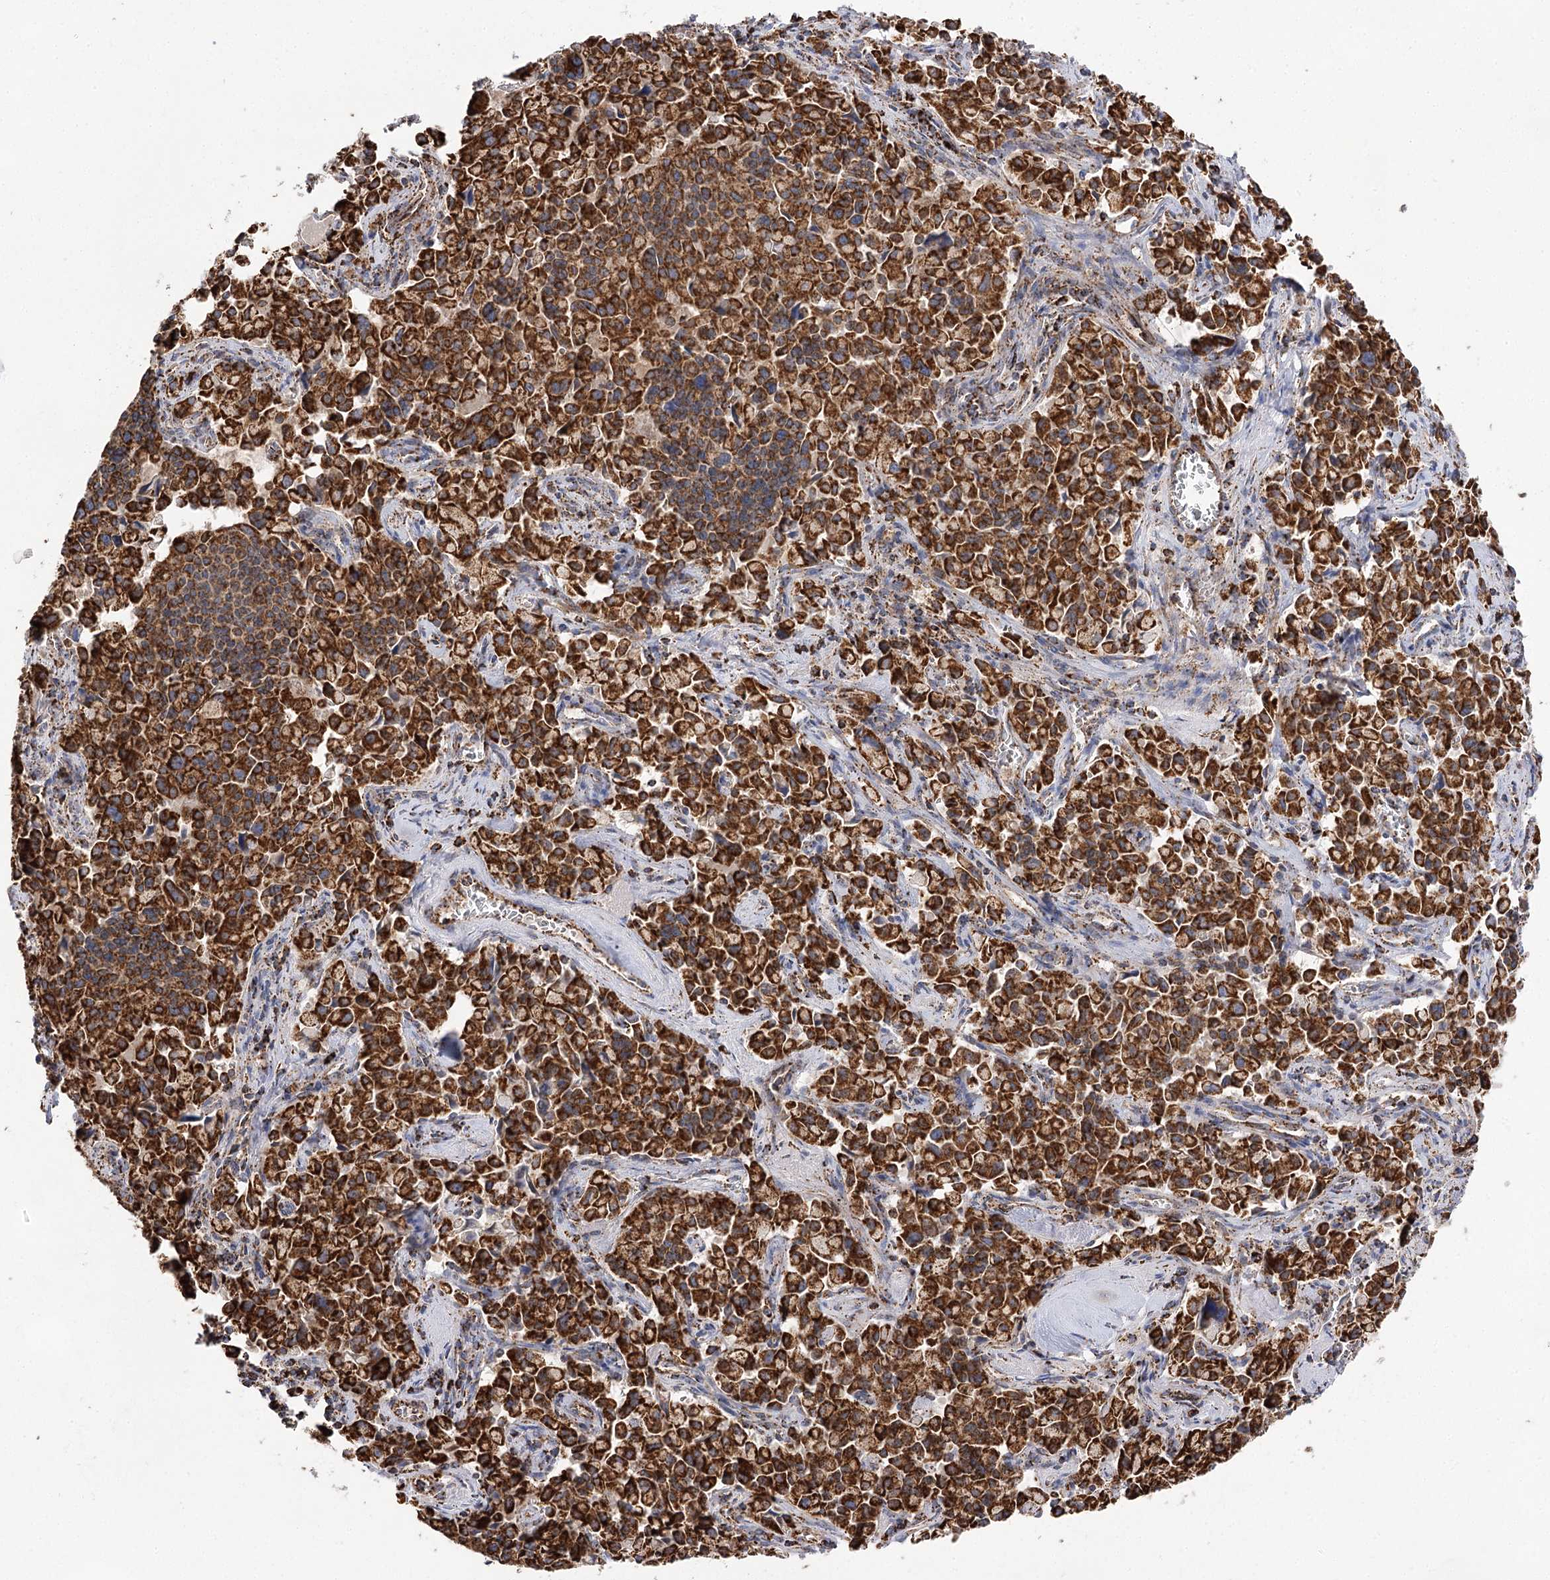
{"staining": {"intensity": "strong", "quantity": ">75%", "location": "cytoplasmic/membranous"}, "tissue": "pancreatic cancer", "cell_type": "Tumor cells", "image_type": "cancer", "snomed": [{"axis": "morphology", "description": "Adenocarcinoma, NOS"}, {"axis": "topography", "description": "Pancreas"}], "caption": "Strong cytoplasmic/membranous staining for a protein is identified in about >75% of tumor cells of adenocarcinoma (pancreatic) using immunohistochemistry (IHC).", "gene": "NADK2", "patient": {"sex": "male", "age": 65}}